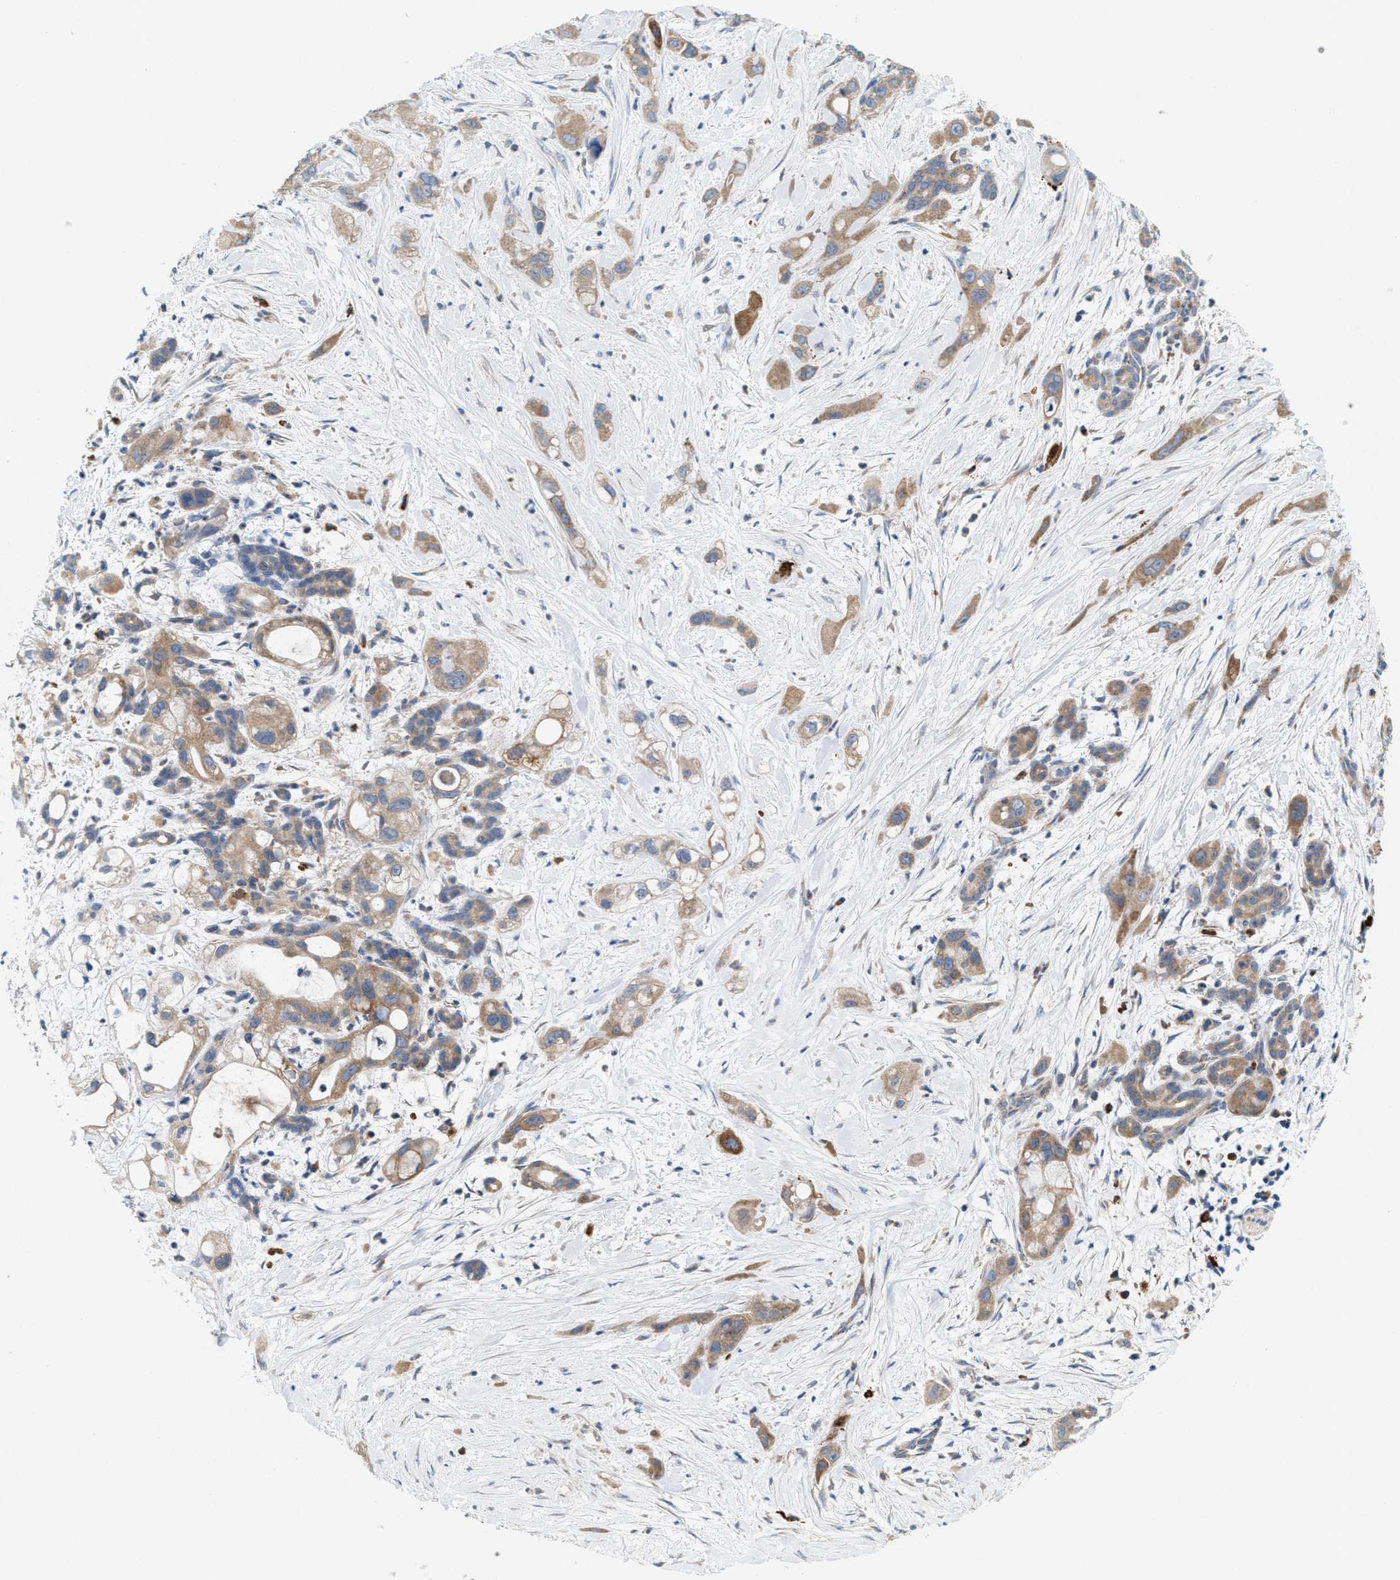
{"staining": {"intensity": "moderate", "quantity": ">75%", "location": "cytoplasmic/membranous"}, "tissue": "pancreatic cancer", "cell_type": "Tumor cells", "image_type": "cancer", "snomed": [{"axis": "morphology", "description": "Adenocarcinoma, NOS"}, {"axis": "topography", "description": "Pancreas"}], "caption": "Immunohistochemical staining of pancreatic cancer (adenocarcinoma) displays medium levels of moderate cytoplasmic/membranous protein staining in approximately >75% of tumor cells.", "gene": "DYNC2I1", "patient": {"sex": "male", "age": 59}}